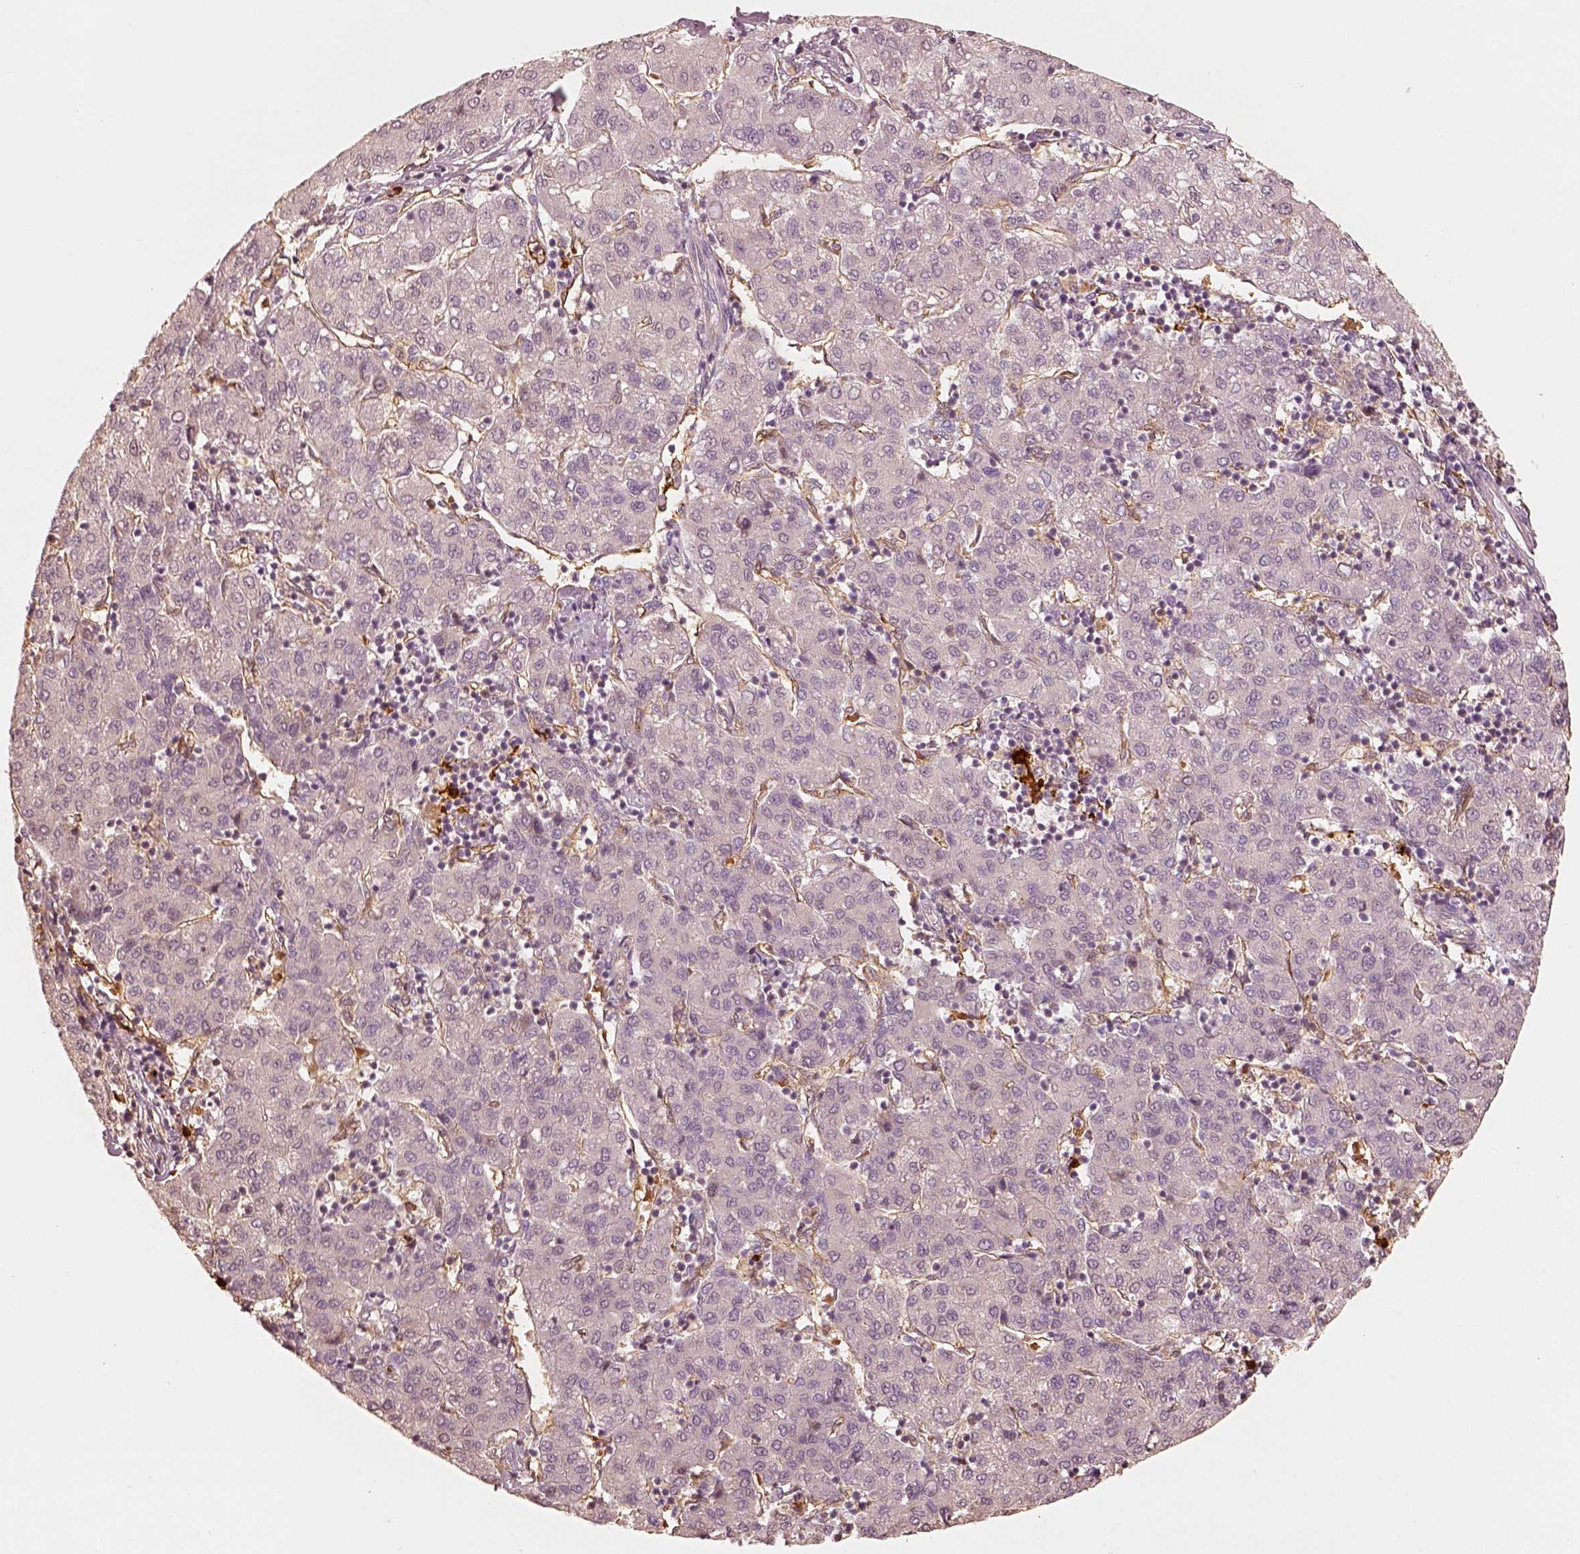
{"staining": {"intensity": "negative", "quantity": "none", "location": "none"}, "tissue": "liver cancer", "cell_type": "Tumor cells", "image_type": "cancer", "snomed": [{"axis": "morphology", "description": "Carcinoma, Hepatocellular, NOS"}, {"axis": "topography", "description": "Liver"}], "caption": "Immunohistochemistry (IHC) image of liver cancer (hepatocellular carcinoma) stained for a protein (brown), which exhibits no expression in tumor cells.", "gene": "FSCN1", "patient": {"sex": "male", "age": 65}}